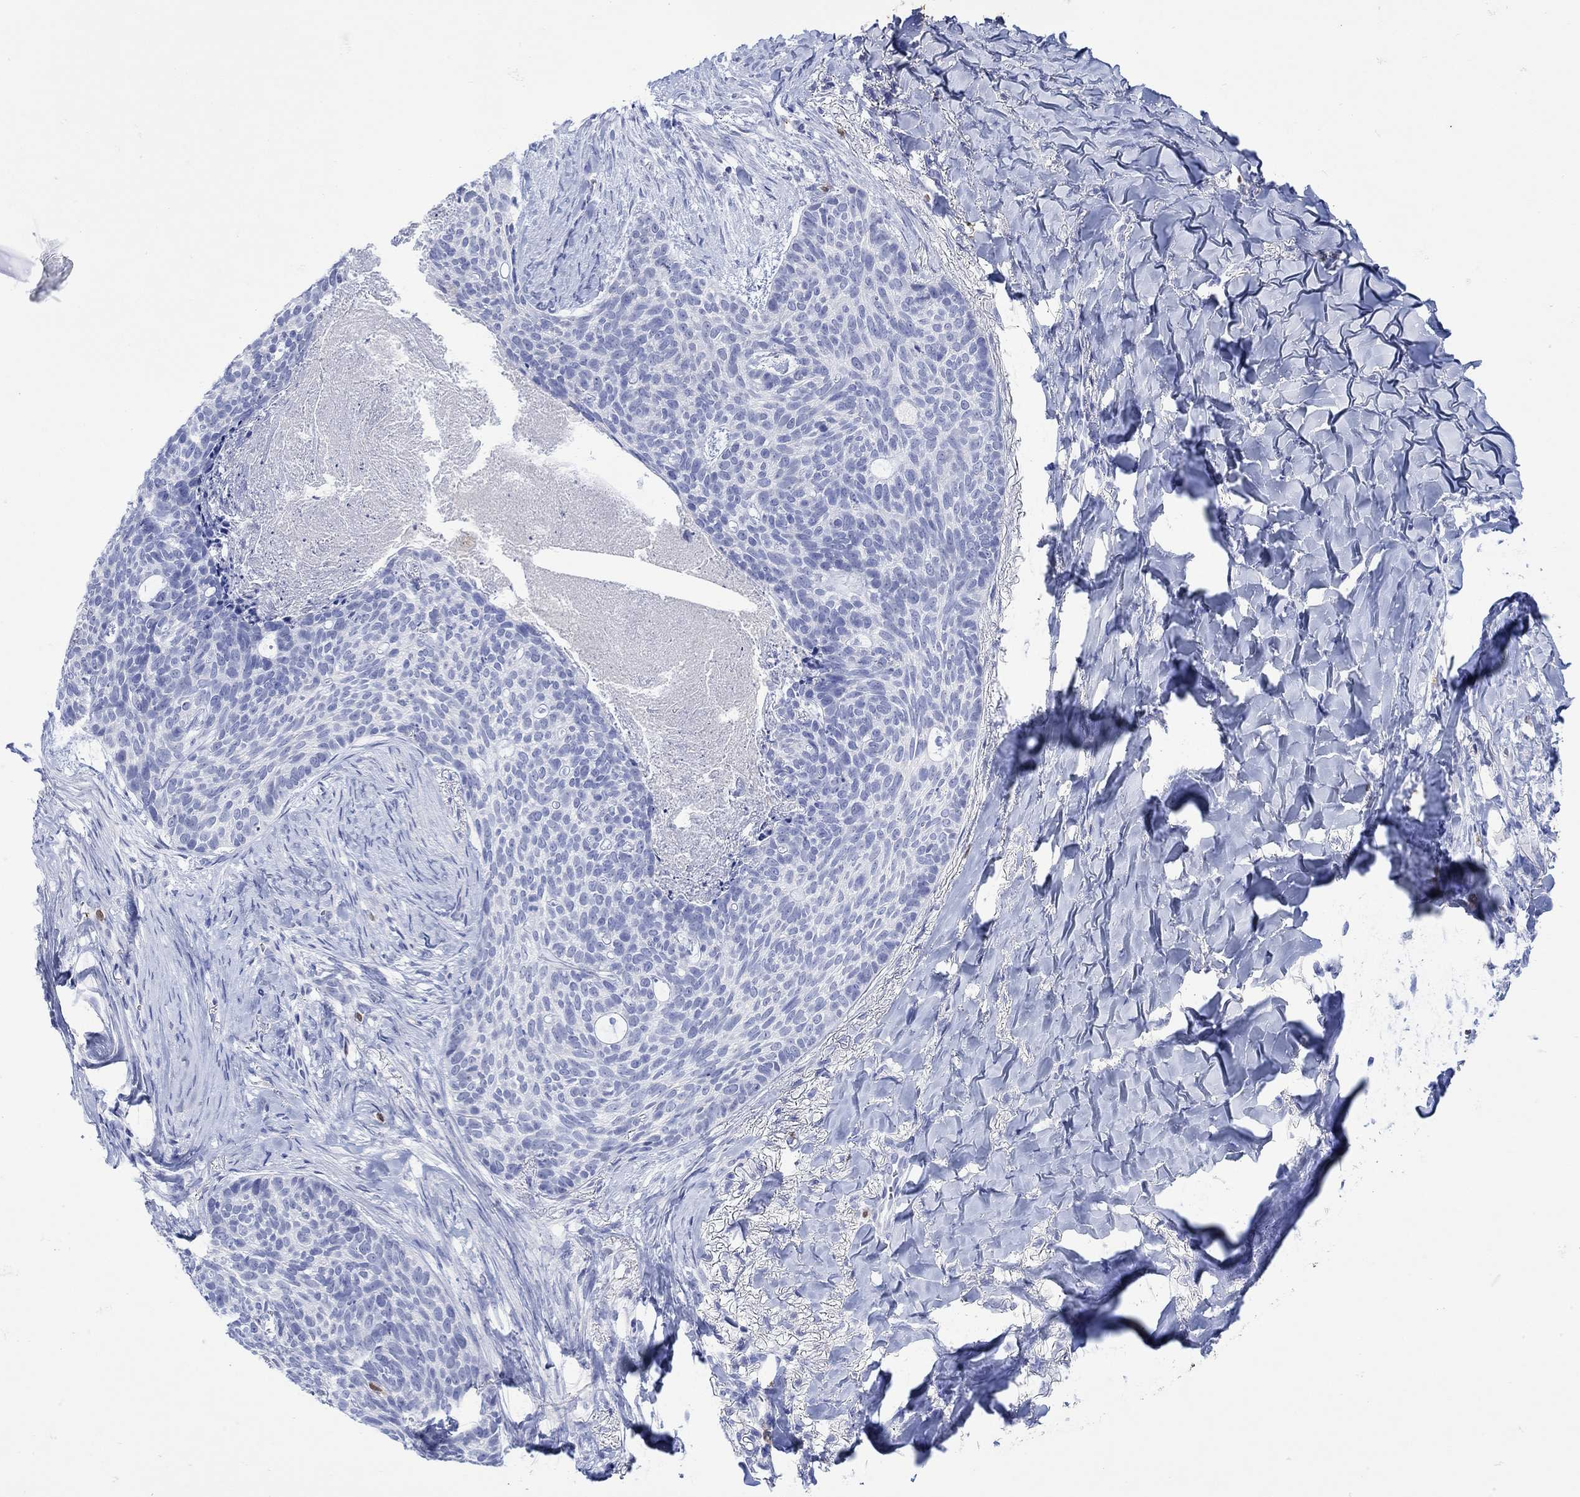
{"staining": {"intensity": "negative", "quantity": "none", "location": "none"}, "tissue": "skin cancer", "cell_type": "Tumor cells", "image_type": "cancer", "snomed": [{"axis": "morphology", "description": "Basal cell carcinoma"}, {"axis": "topography", "description": "Skin"}], "caption": "IHC photomicrograph of human basal cell carcinoma (skin) stained for a protein (brown), which displays no positivity in tumor cells. (DAB (3,3'-diaminobenzidine) immunohistochemistry visualized using brightfield microscopy, high magnification).", "gene": "LINGO3", "patient": {"sex": "female", "age": 69}}